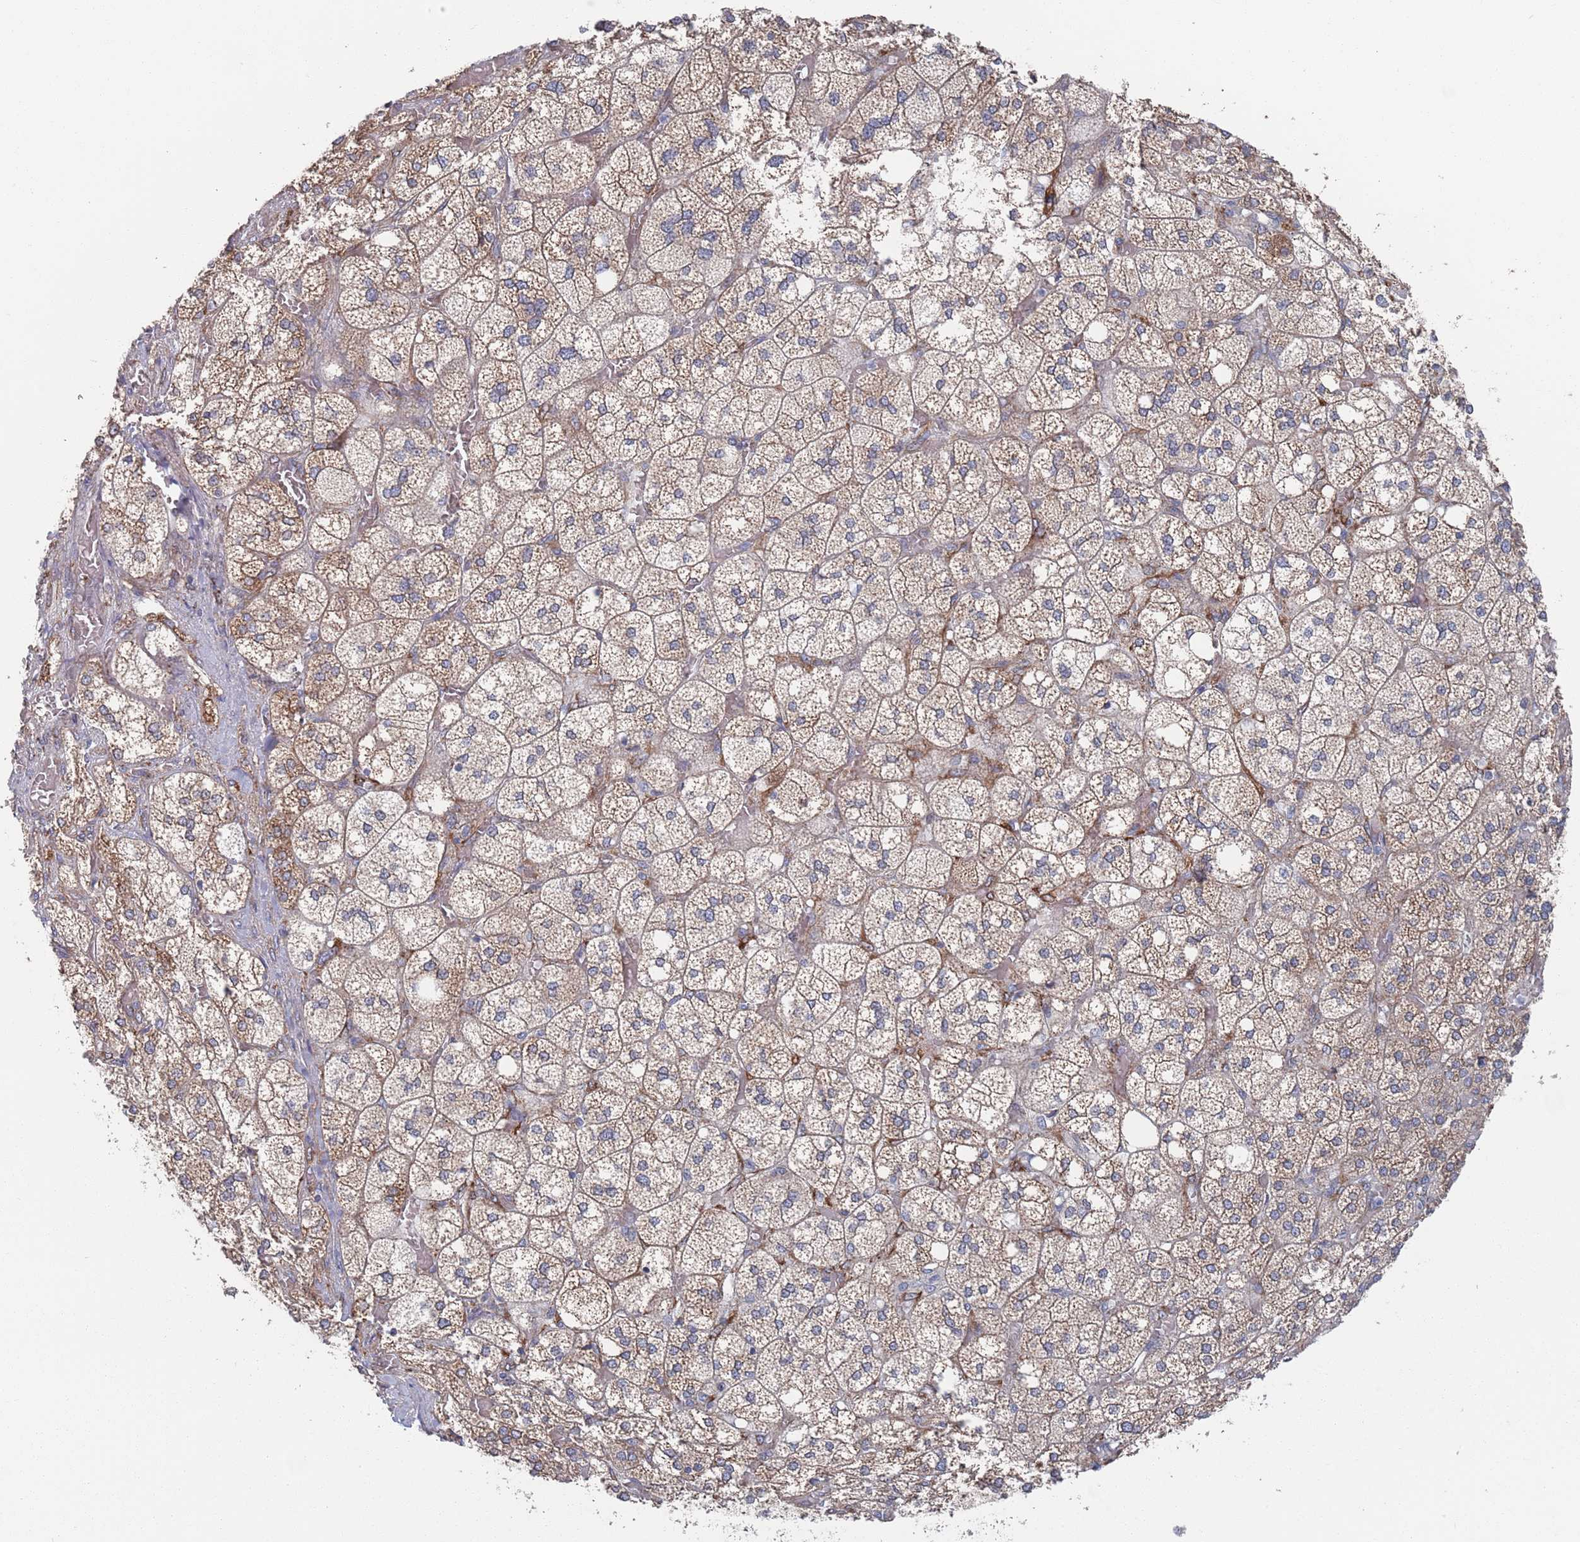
{"staining": {"intensity": "moderate", "quantity": "25%-75%", "location": "cytoplasmic/membranous"}, "tissue": "adrenal gland", "cell_type": "Glandular cells", "image_type": "normal", "snomed": [{"axis": "morphology", "description": "Normal tissue, NOS"}, {"axis": "topography", "description": "Adrenal gland"}], "caption": "DAB (3,3'-diaminobenzidine) immunohistochemical staining of benign adrenal gland demonstrates moderate cytoplasmic/membranous protein staining in approximately 25%-75% of glandular cells.", "gene": "CCDC106", "patient": {"sex": "male", "age": 61}}